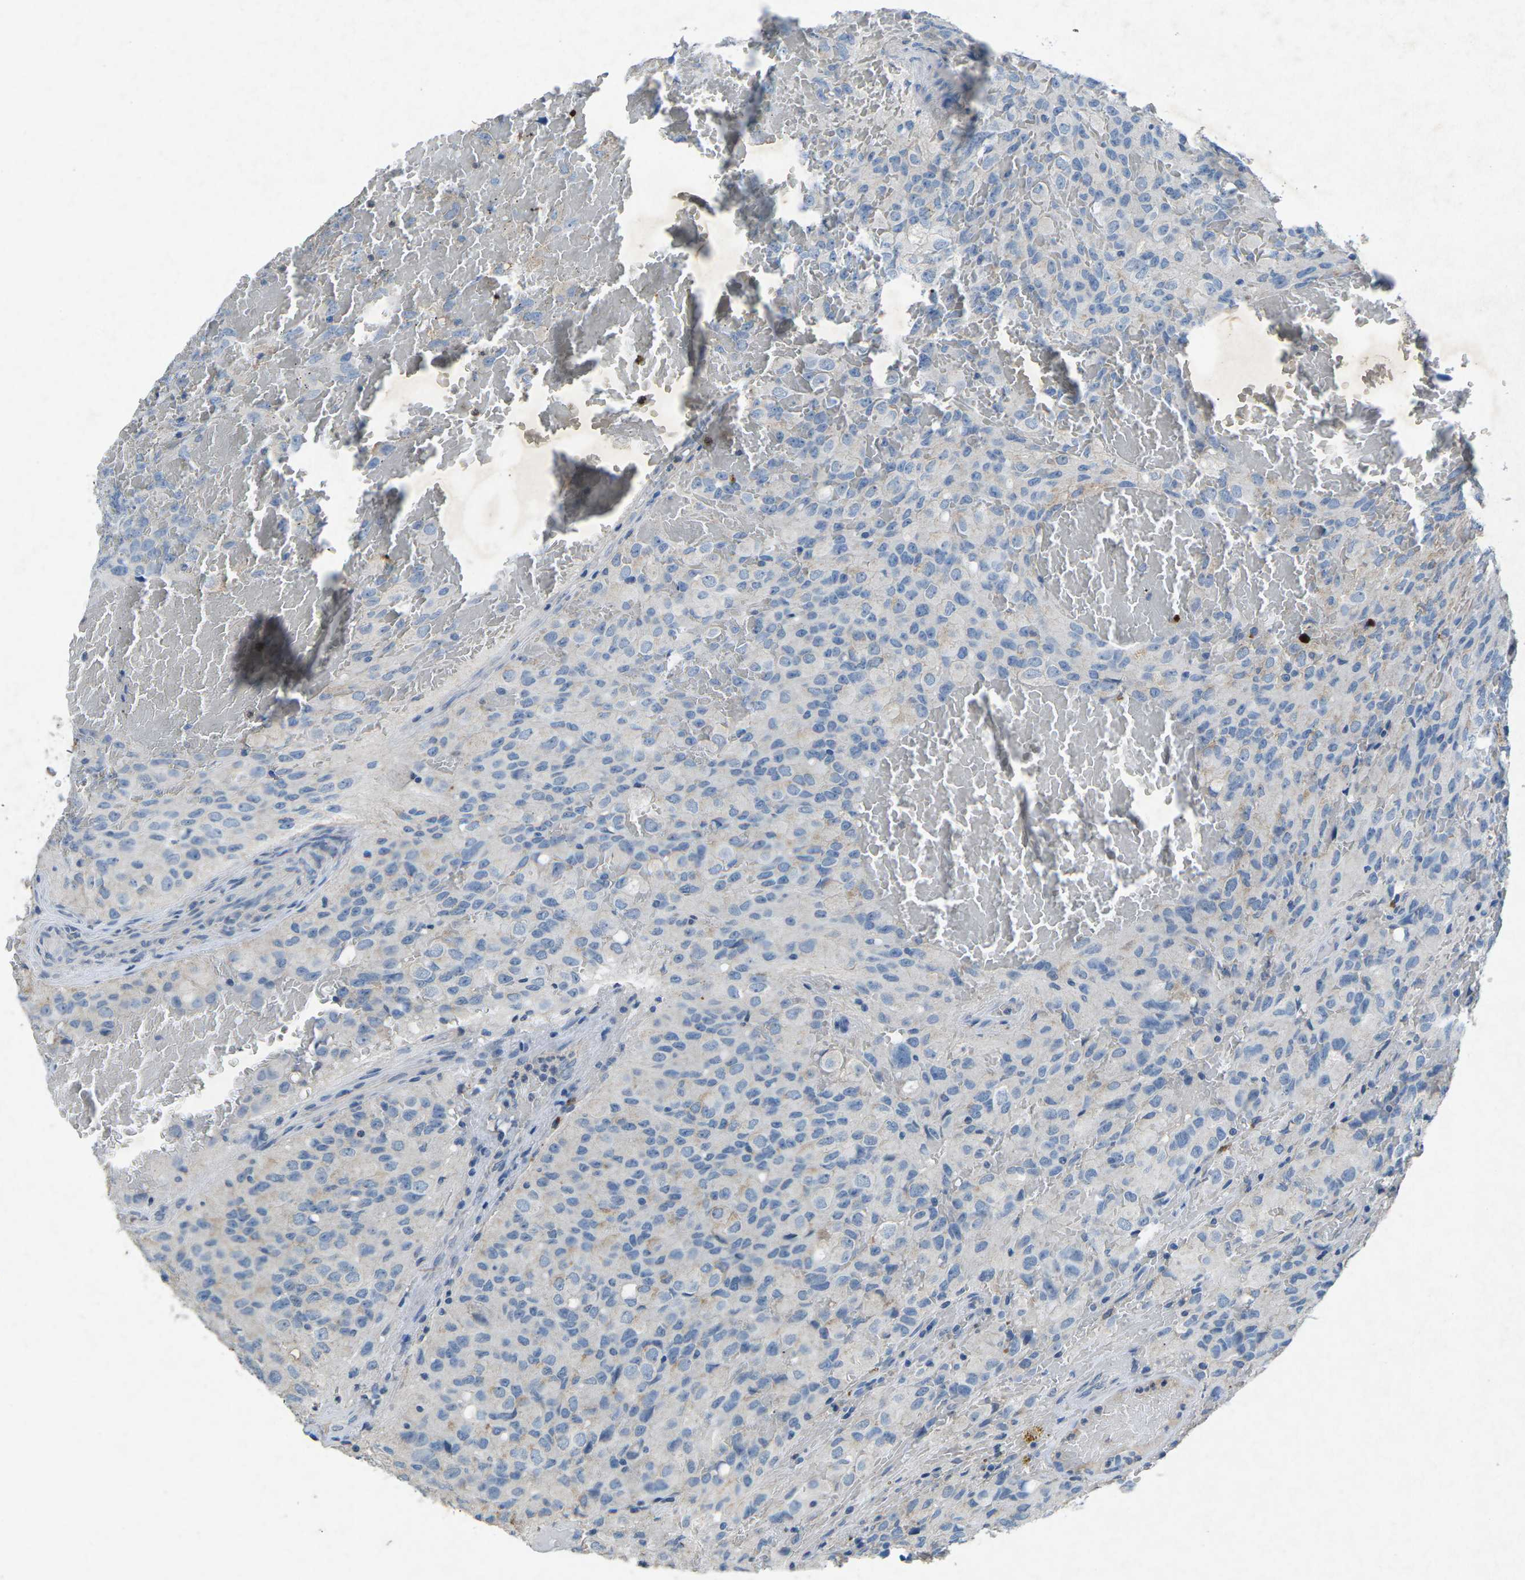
{"staining": {"intensity": "negative", "quantity": "none", "location": "none"}, "tissue": "glioma", "cell_type": "Tumor cells", "image_type": "cancer", "snomed": [{"axis": "morphology", "description": "Glioma, malignant, High grade"}, {"axis": "topography", "description": "Brain"}], "caption": "The histopathology image exhibits no significant positivity in tumor cells of malignant high-grade glioma.", "gene": "PLG", "patient": {"sex": "male", "age": 32}}